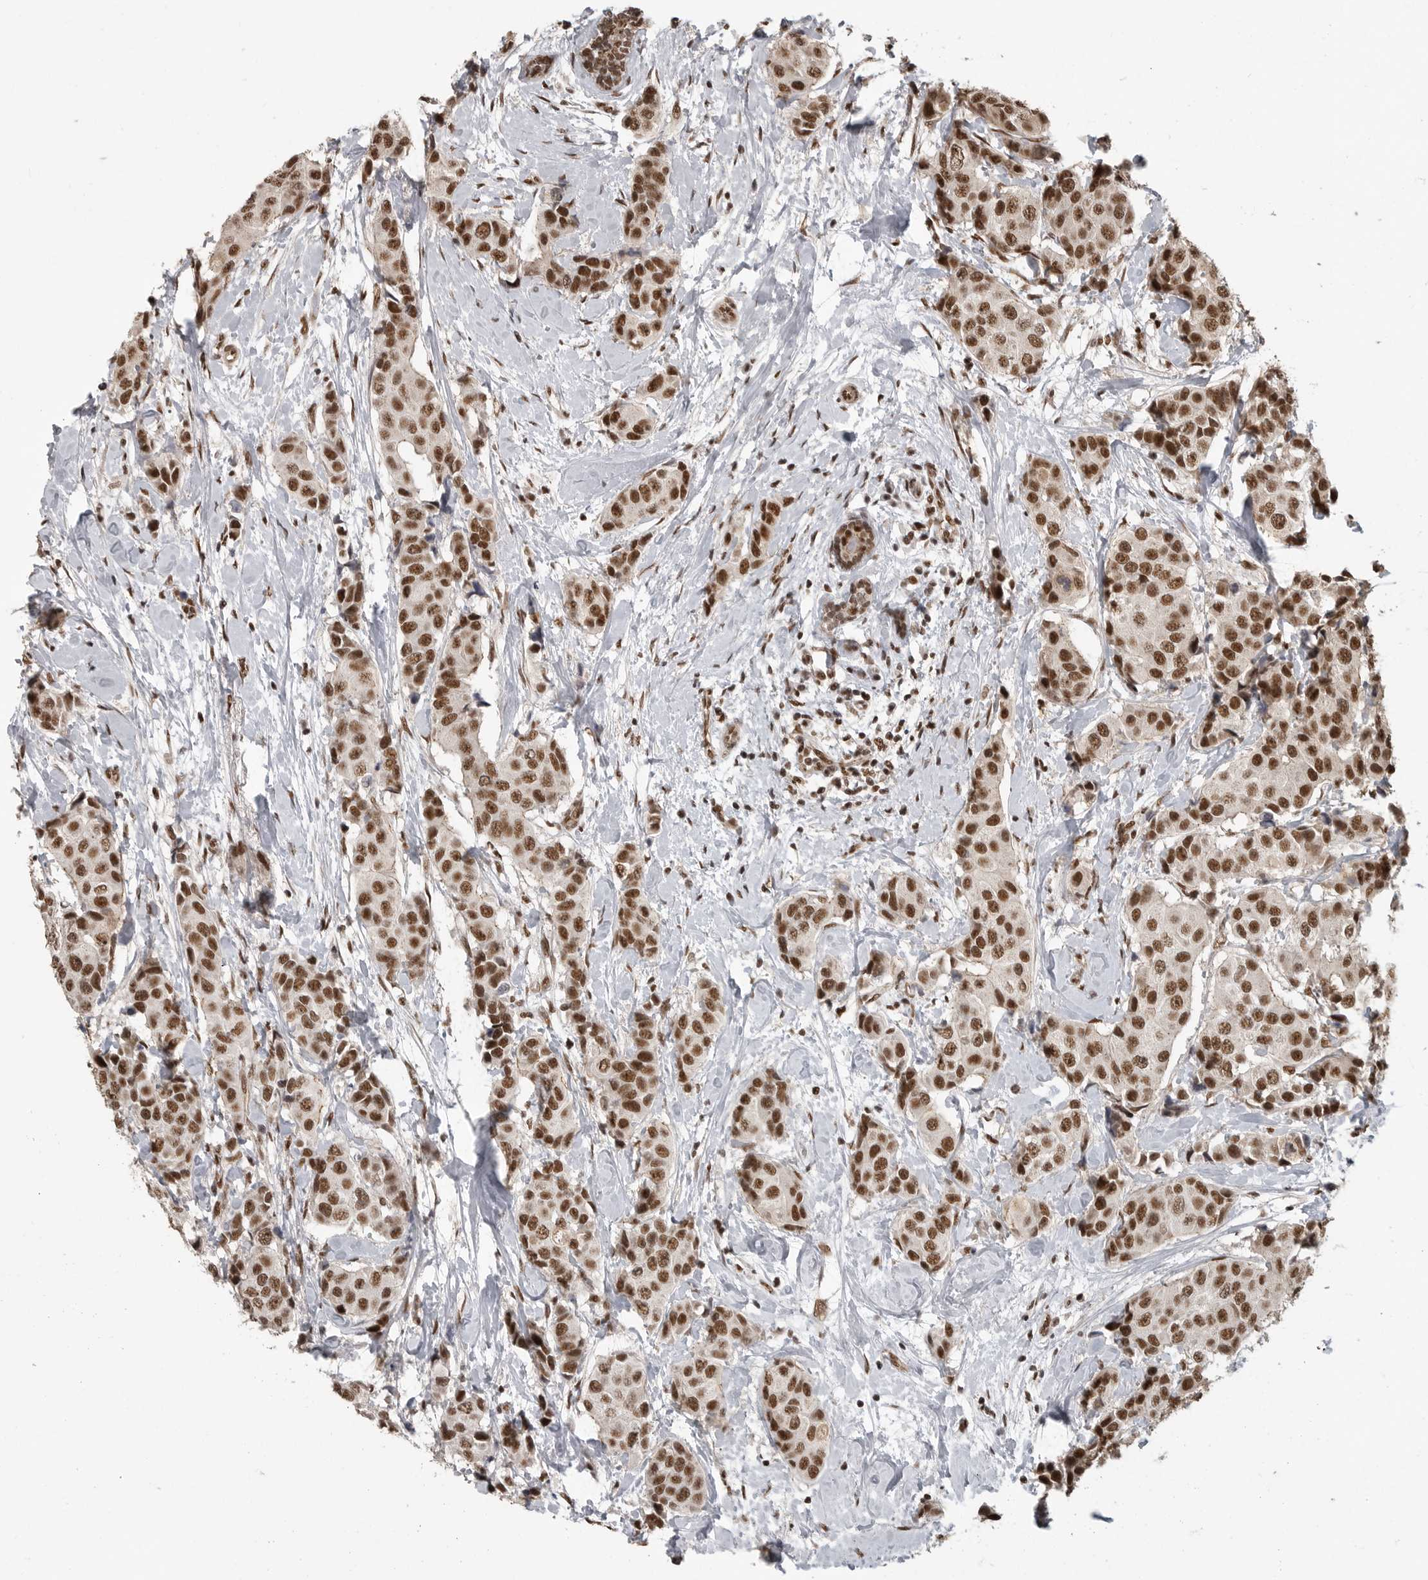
{"staining": {"intensity": "strong", "quantity": ">75%", "location": "nuclear"}, "tissue": "breast cancer", "cell_type": "Tumor cells", "image_type": "cancer", "snomed": [{"axis": "morphology", "description": "Normal tissue, NOS"}, {"axis": "morphology", "description": "Duct carcinoma"}, {"axis": "topography", "description": "Breast"}], "caption": "DAB immunohistochemical staining of infiltrating ductal carcinoma (breast) exhibits strong nuclear protein staining in approximately >75% of tumor cells. (DAB IHC with brightfield microscopy, high magnification).", "gene": "CBLL1", "patient": {"sex": "female", "age": 39}}